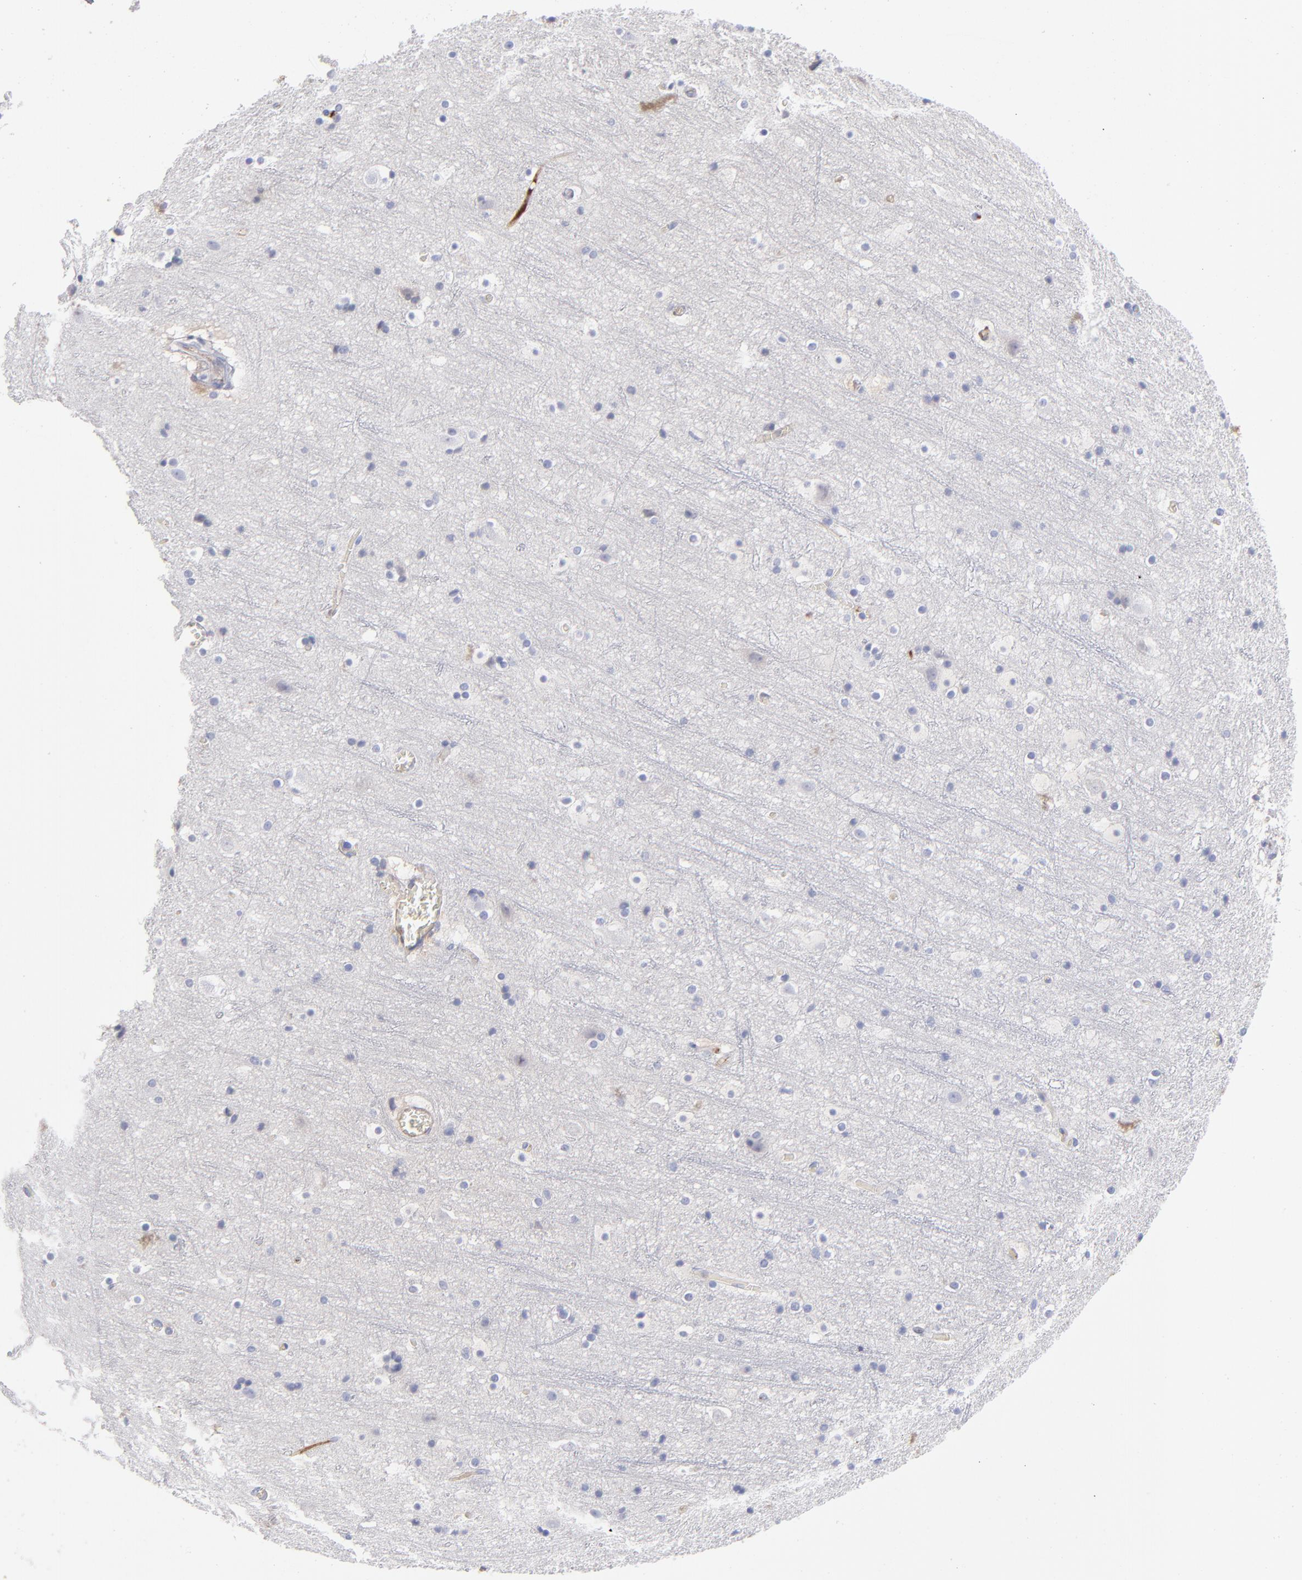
{"staining": {"intensity": "negative", "quantity": "none", "location": "none"}, "tissue": "cerebral cortex", "cell_type": "Endothelial cells", "image_type": "normal", "snomed": [{"axis": "morphology", "description": "Normal tissue, NOS"}, {"axis": "topography", "description": "Cerebral cortex"}], "caption": "Endothelial cells show no significant protein positivity in normal cerebral cortex. (Brightfield microscopy of DAB (3,3'-diaminobenzidine) immunohistochemistry (IHC) at high magnification).", "gene": "HP", "patient": {"sex": "male", "age": 45}}